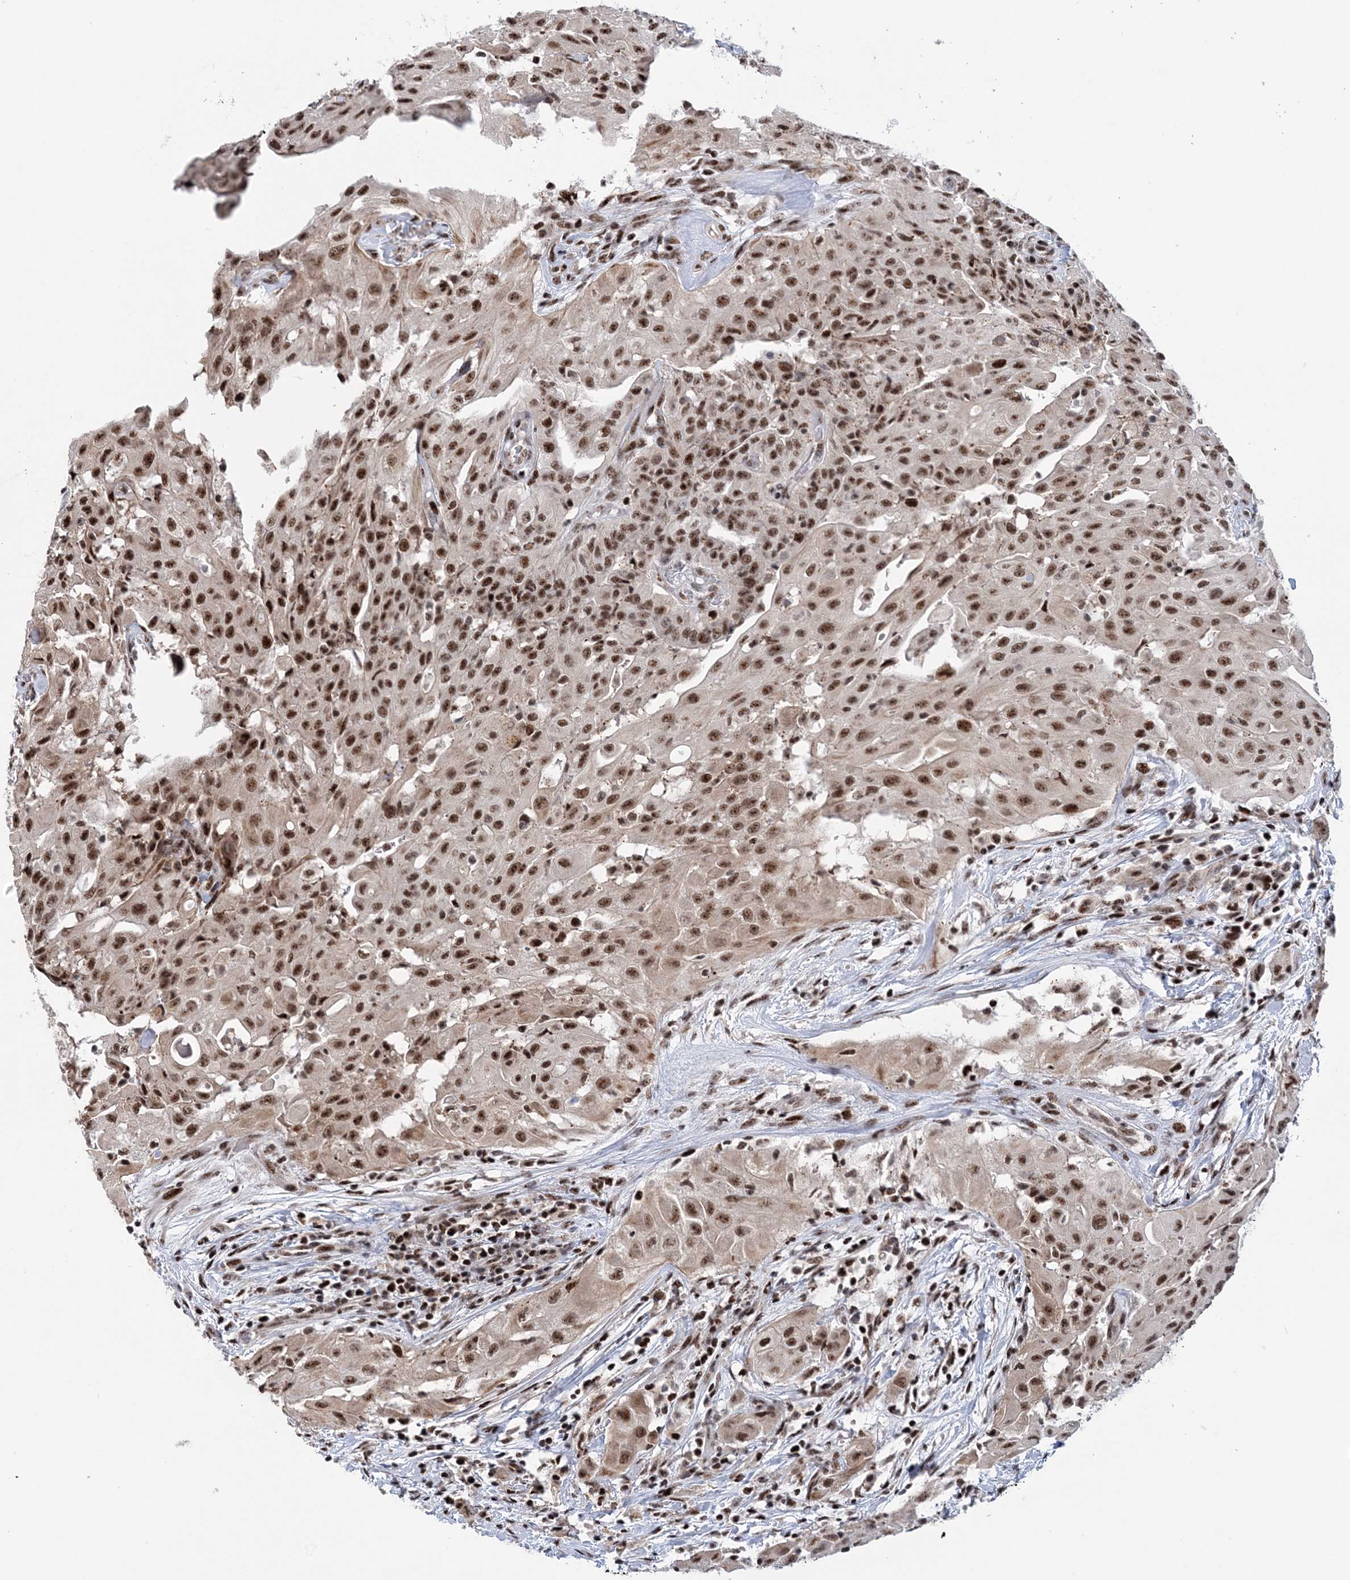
{"staining": {"intensity": "moderate", "quantity": ">75%", "location": "nuclear"}, "tissue": "thyroid cancer", "cell_type": "Tumor cells", "image_type": "cancer", "snomed": [{"axis": "morphology", "description": "Papillary adenocarcinoma, NOS"}, {"axis": "topography", "description": "Thyroid gland"}], "caption": "Immunohistochemistry (IHC) micrograph of neoplastic tissue: human thyroid papillary adenocarcinoma stained using IHC displays medium levels of moderate protein expression localized specifically in the nuclear of tumor cells, appearing as a nuclear brown color.", "gene": "TATDN2", "patient": {"sex": "female", "age": 59}}